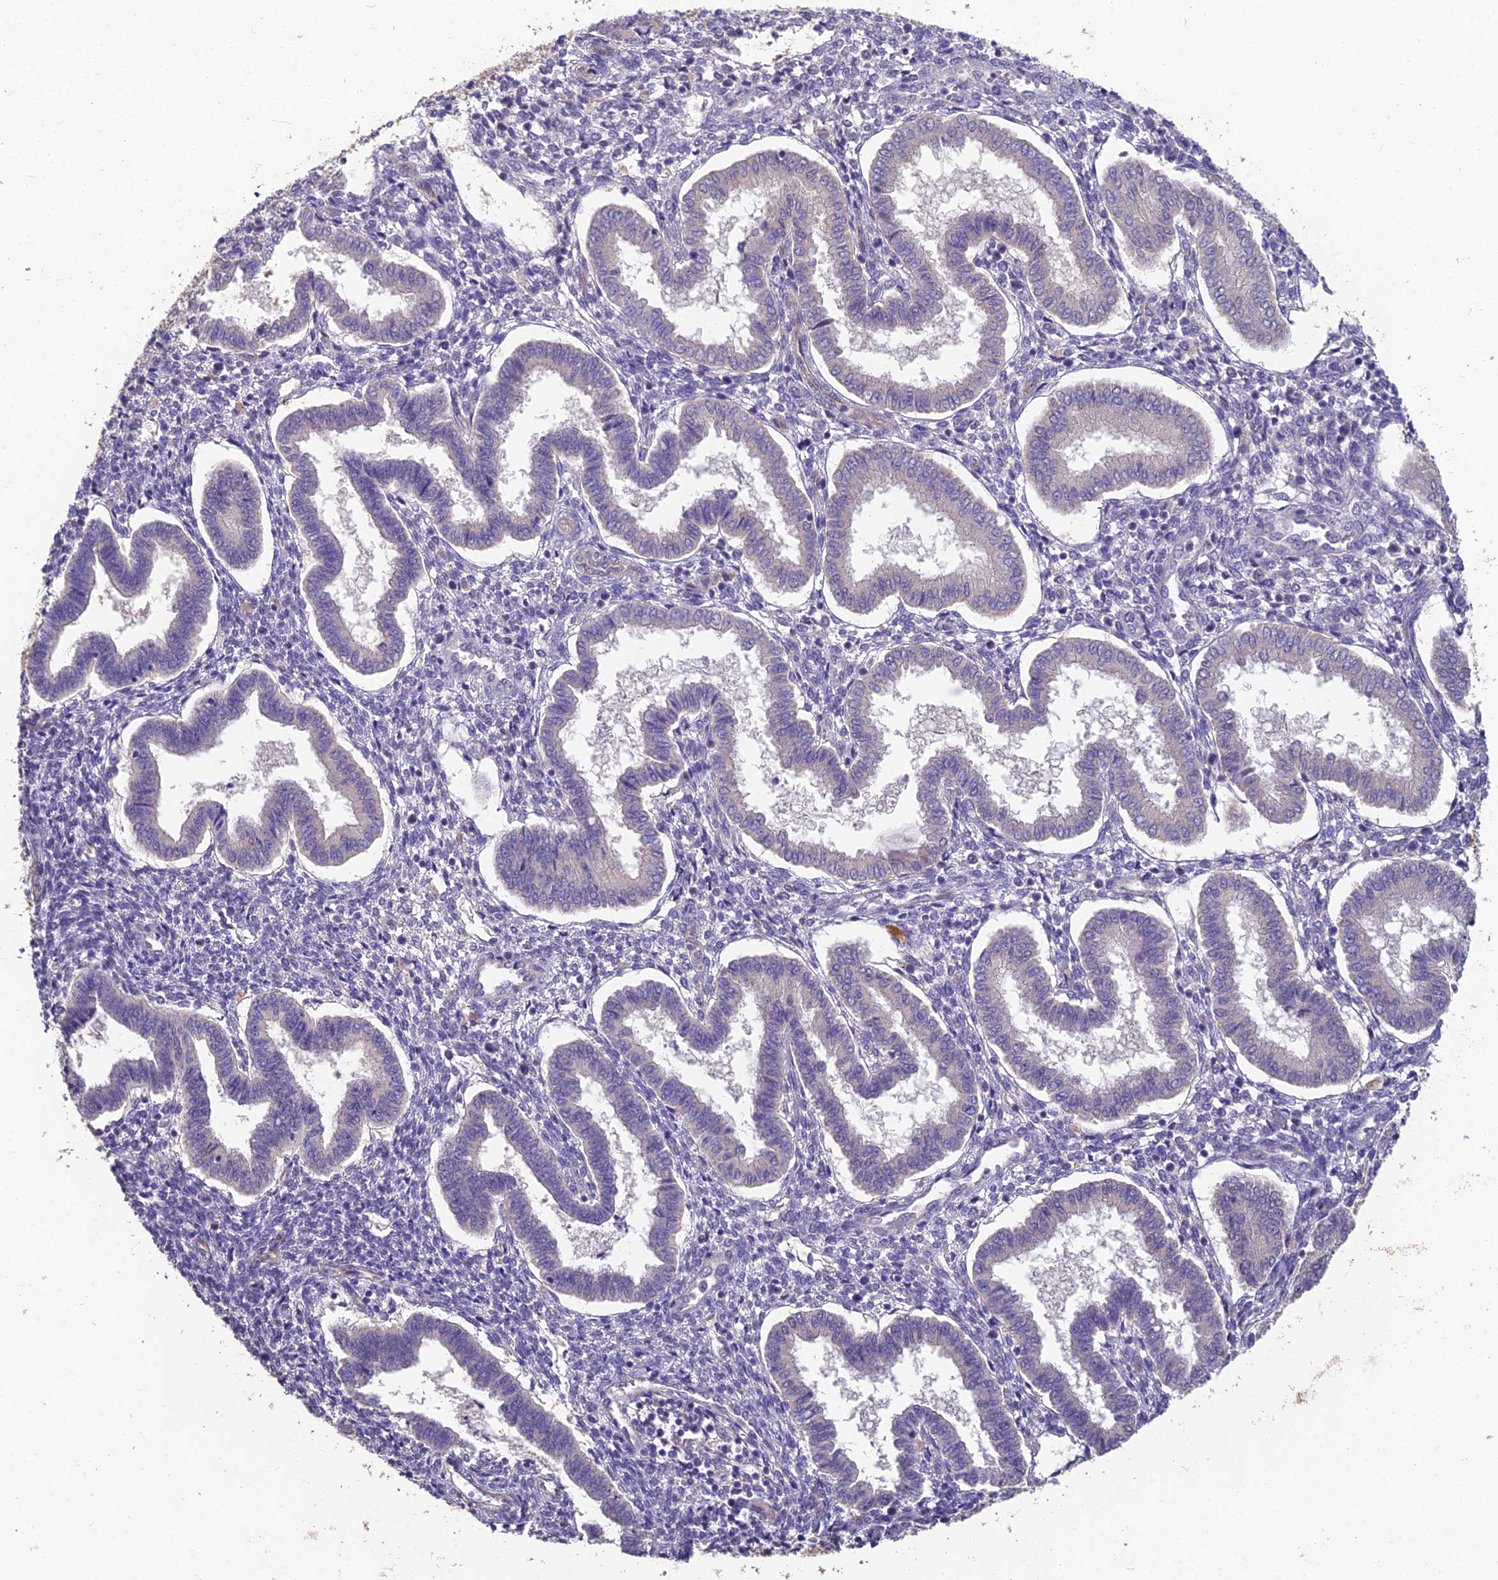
{"staining": {"intensity": "negative", "quantity": "none", "location": "none"}, "tissue": "endometrium", "cell_type": "Cells in endometrial stroma", "image_type": "normal", "snomed": [{"axis": "morphology", "description": "Normal tissue, NOS"}, {"axis": "topography", "description": "Endometrium"}], "caption": "This is an IHC micrograph of unremarkable endometrium. There is no positivity in cells in endometrial stroma.", "gene": "ADAMTS13", "patient": {"sex": "female", "age": 24}}